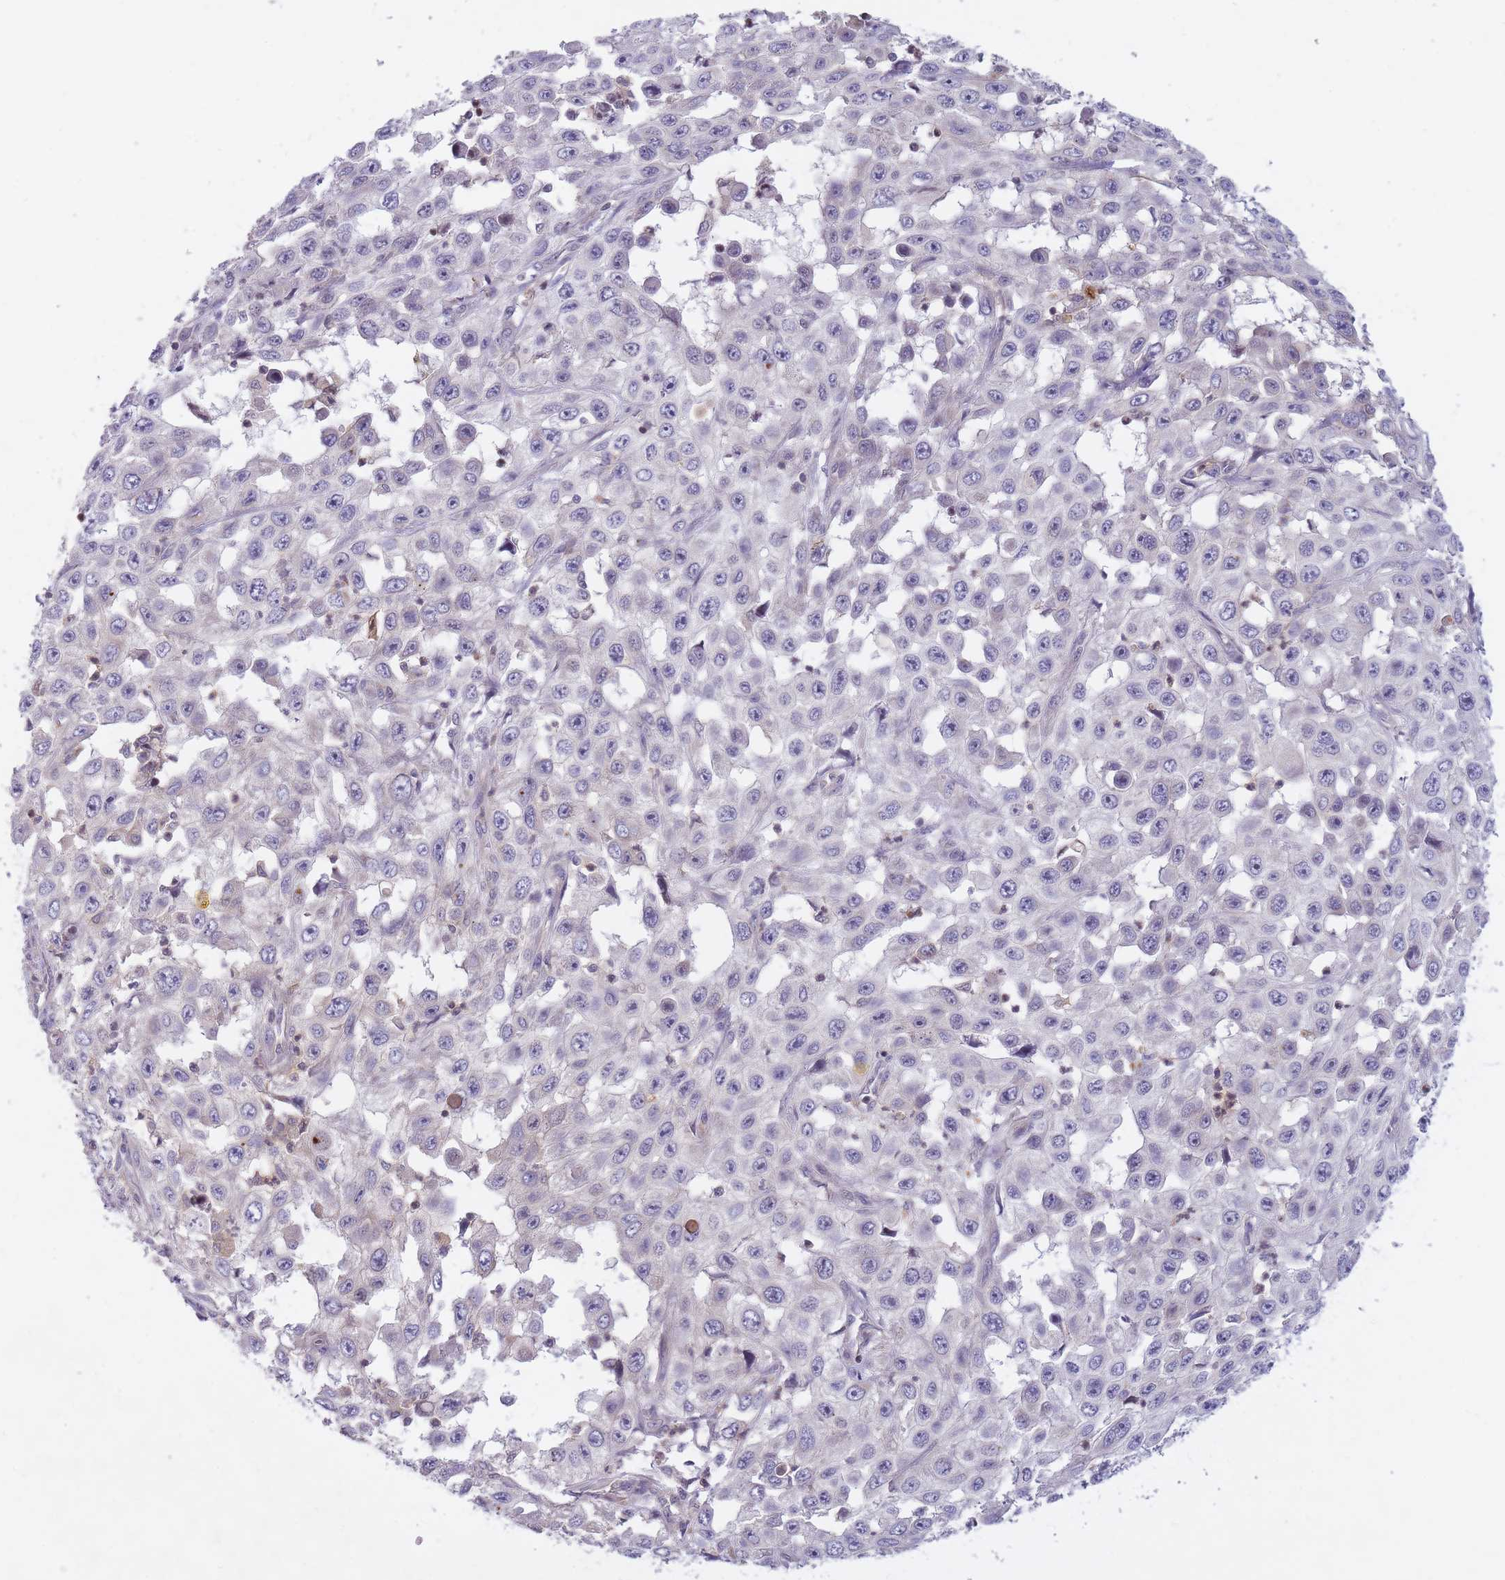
{"staining": {"intensity": "negative", "quantity": "none", "location": "none"}, "tissue": "skin cancer", "cell_type": "Tumor cells", "image_type": "cancer", "snomed": [{"axis": "morphology", "description": "Squamous cell carcinoma, NOS"}, {"axis": "topography", "description": "Skin"}], "caption": "Skin squamous cell carcinoma was stained to show a protein in brown. There is no significant staining in tumor cells.", "gene": "SLC35F5", "patient": {"sex": "male", "age": 82}}